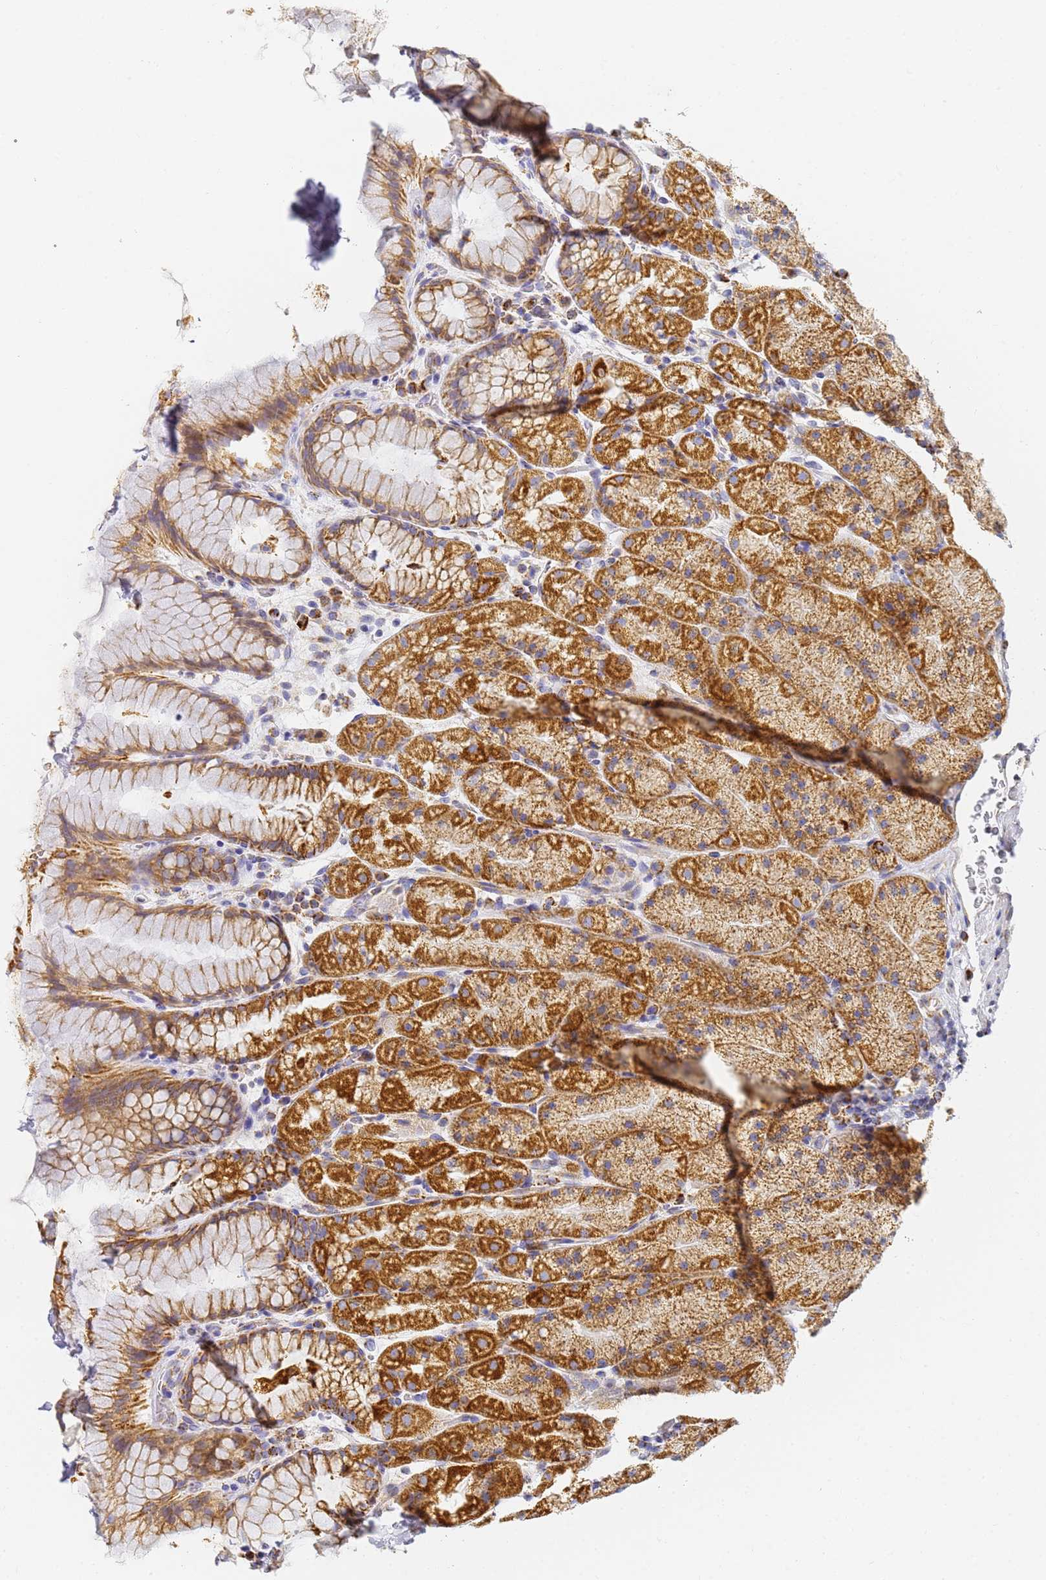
{"staining": {"intensity": "strong", "quantity": "25%-75%", "location": "cytoplasmic/membranous"}, "tissue": "stomach", "cell_type": "Glandular cells", "image_type": "normal", "snomed": [{"axis": "morphology", "description": "Normal tissue, NOS"}, {"axis": "topography", "description": "Stomach, upper"}, {"axis": "topography", "description": "Stomach, lower"}], "caption": "IHC (DAB (3,3'-diaminobenzidine)) staining of unremarkable stomach demonstrates strong cytoplasmic/membranous protein expression in about 25%-75% of glandular cells. The staining was performed using DAB (3,3'-diaminobenzidine), with brown indicating positive protein expression. Nuclei are stained blue with hematoxylin.", "gene": "CNIH4", "patient": {"sex": "male", "age": 67}}